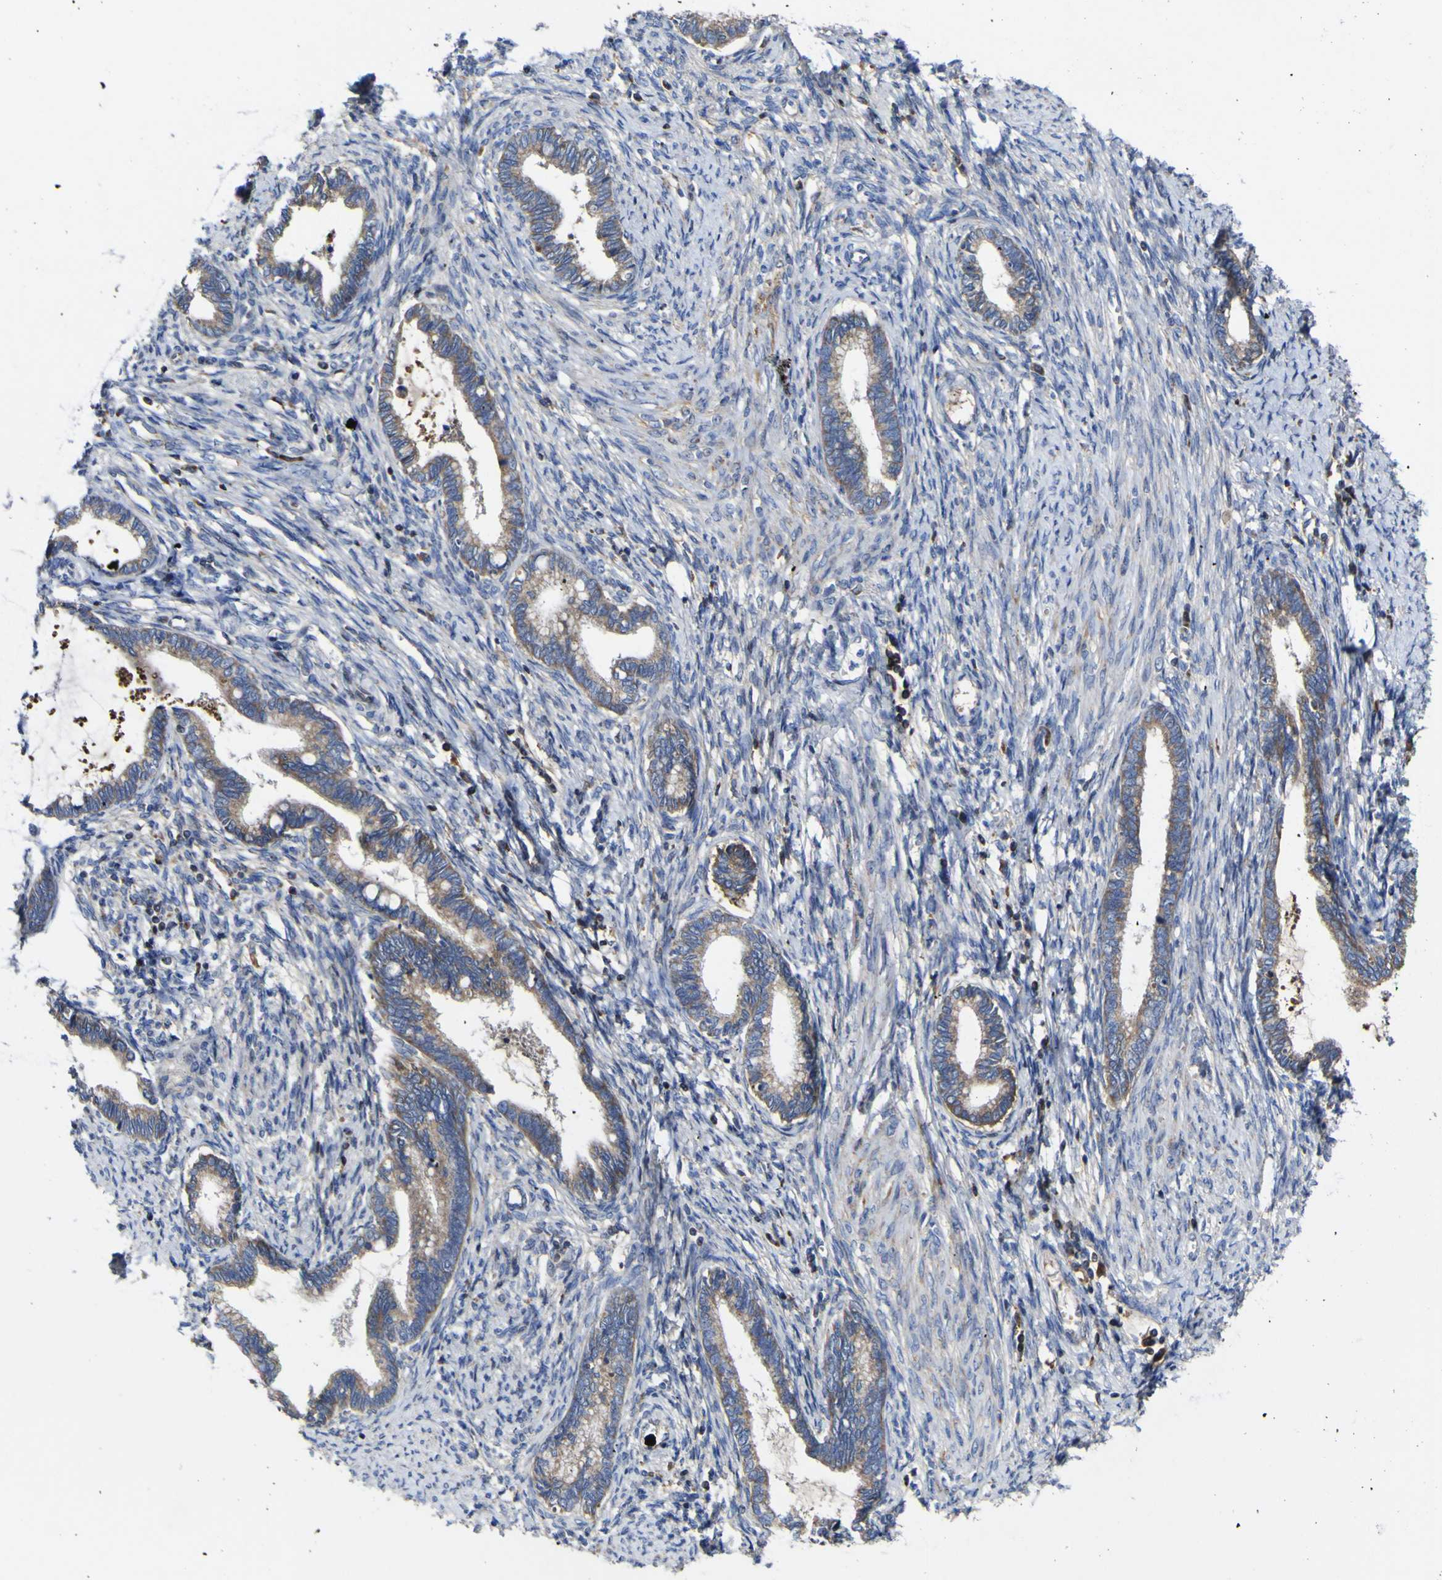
{"staining": {"intensity": "moderate", "quantity": ">75%", "location": "cytoplasmic/membranous"}, "tissue": "cervical cancer", "cell_type": "Tumor cells", "image_type": "cancer", "snomed": [{"axis": "morphology", "description": "Adenocarcinoma, NOS"}, {"axis": "topography", "description": "Cervix"}], "caption": "DAB (3,3'-diaminobenzidine) immunohistochemical staining of human cervical cancer shows moderate cytoplasmic/membranous protein expression in approximately >75% of tumor cells.", "gene": "CCDC90B", "patient": {"sex": "female", "age": 44}}